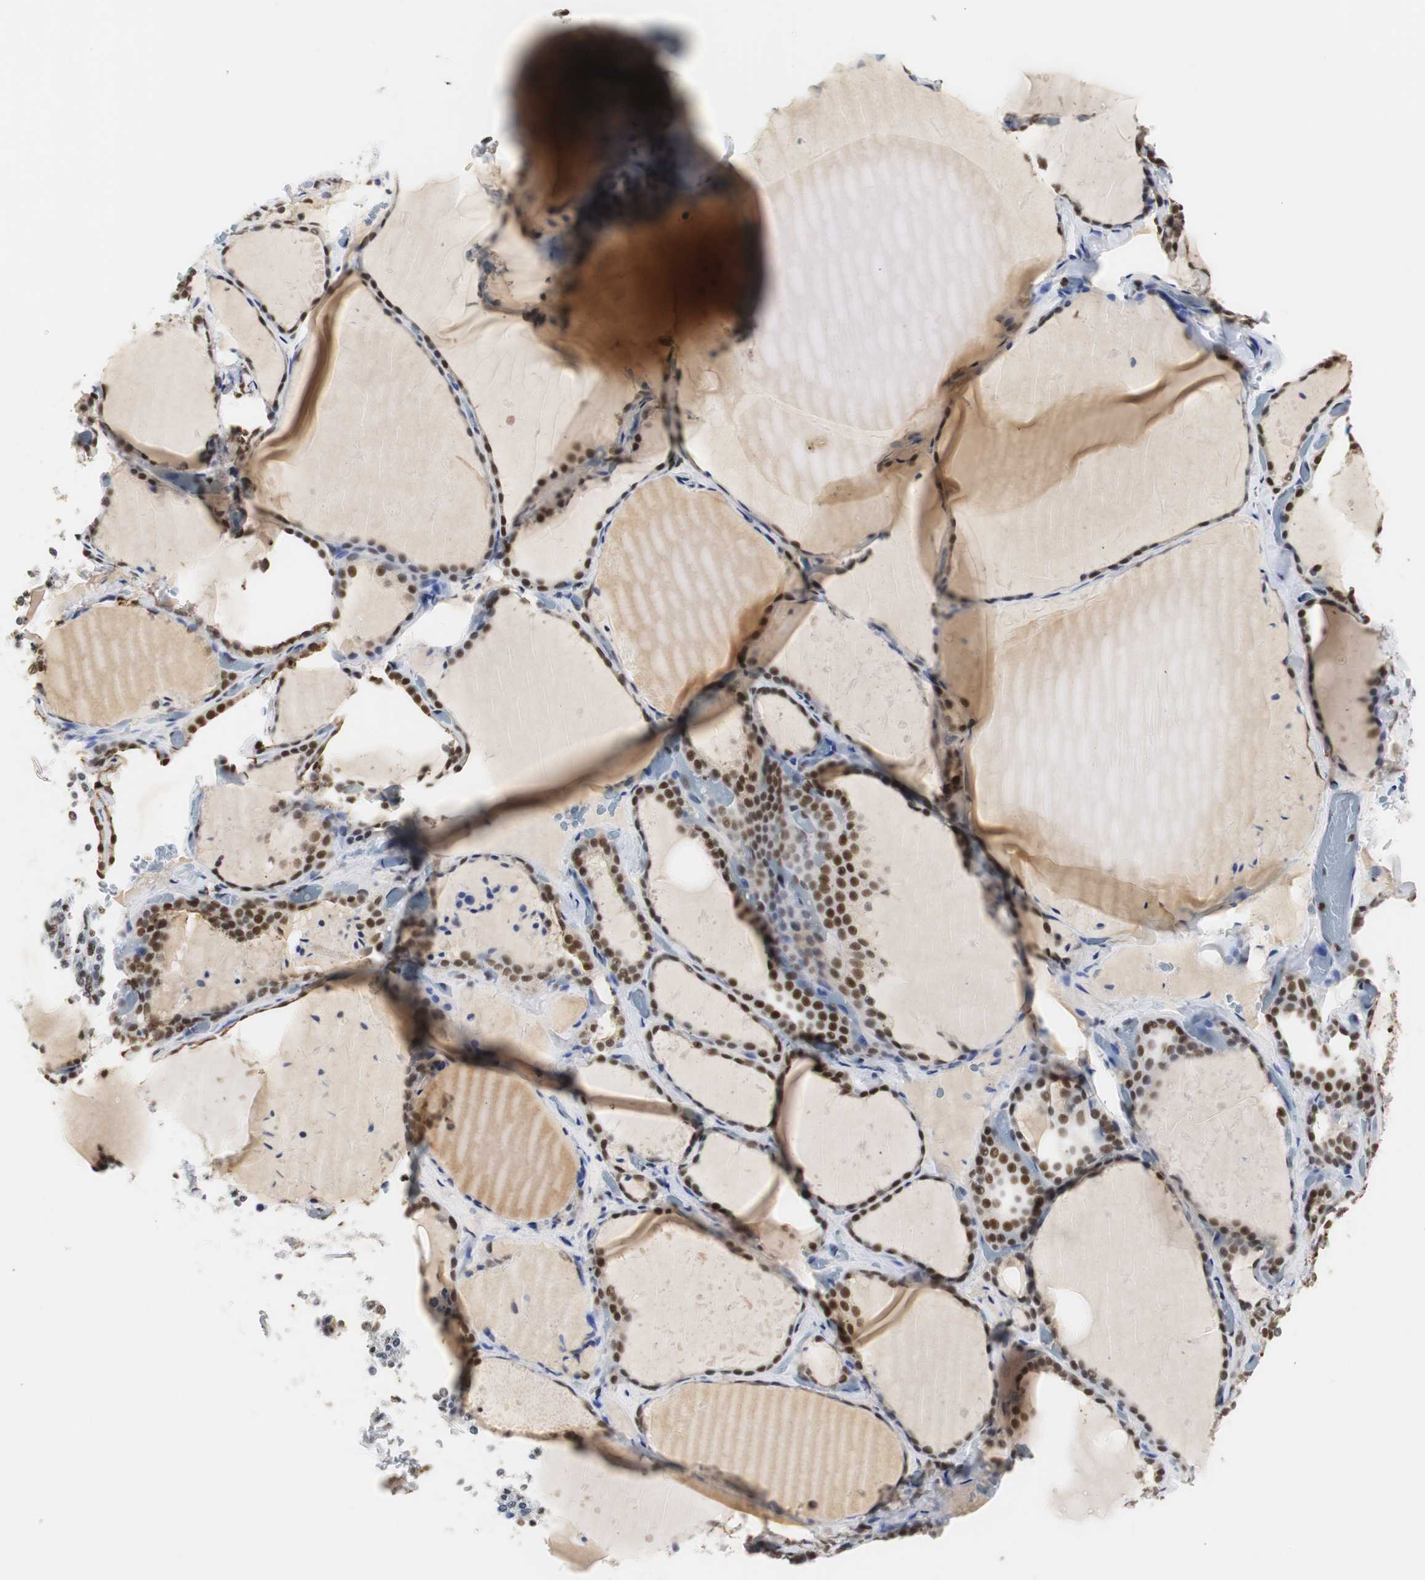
{"staining": {"intensity": "strong", "quantity": ">75%", "location": "nuclear"}, "tissue": "thyroid gland", "cell_type": "Glandular cells", "image_type": "normal", "snomed": [{"axis": "morphology", "description": "Normal tissue, NOS"}, {"axis": "topography", "description": "Thyroid gland"}], "caption": "Protein analysis of benign thyroid gland exhibits strong nuclear staining in approximately >75% of glandular cells.", "gene": "ZFC3H1", "patient": {"sex": "female", "age": 22}}